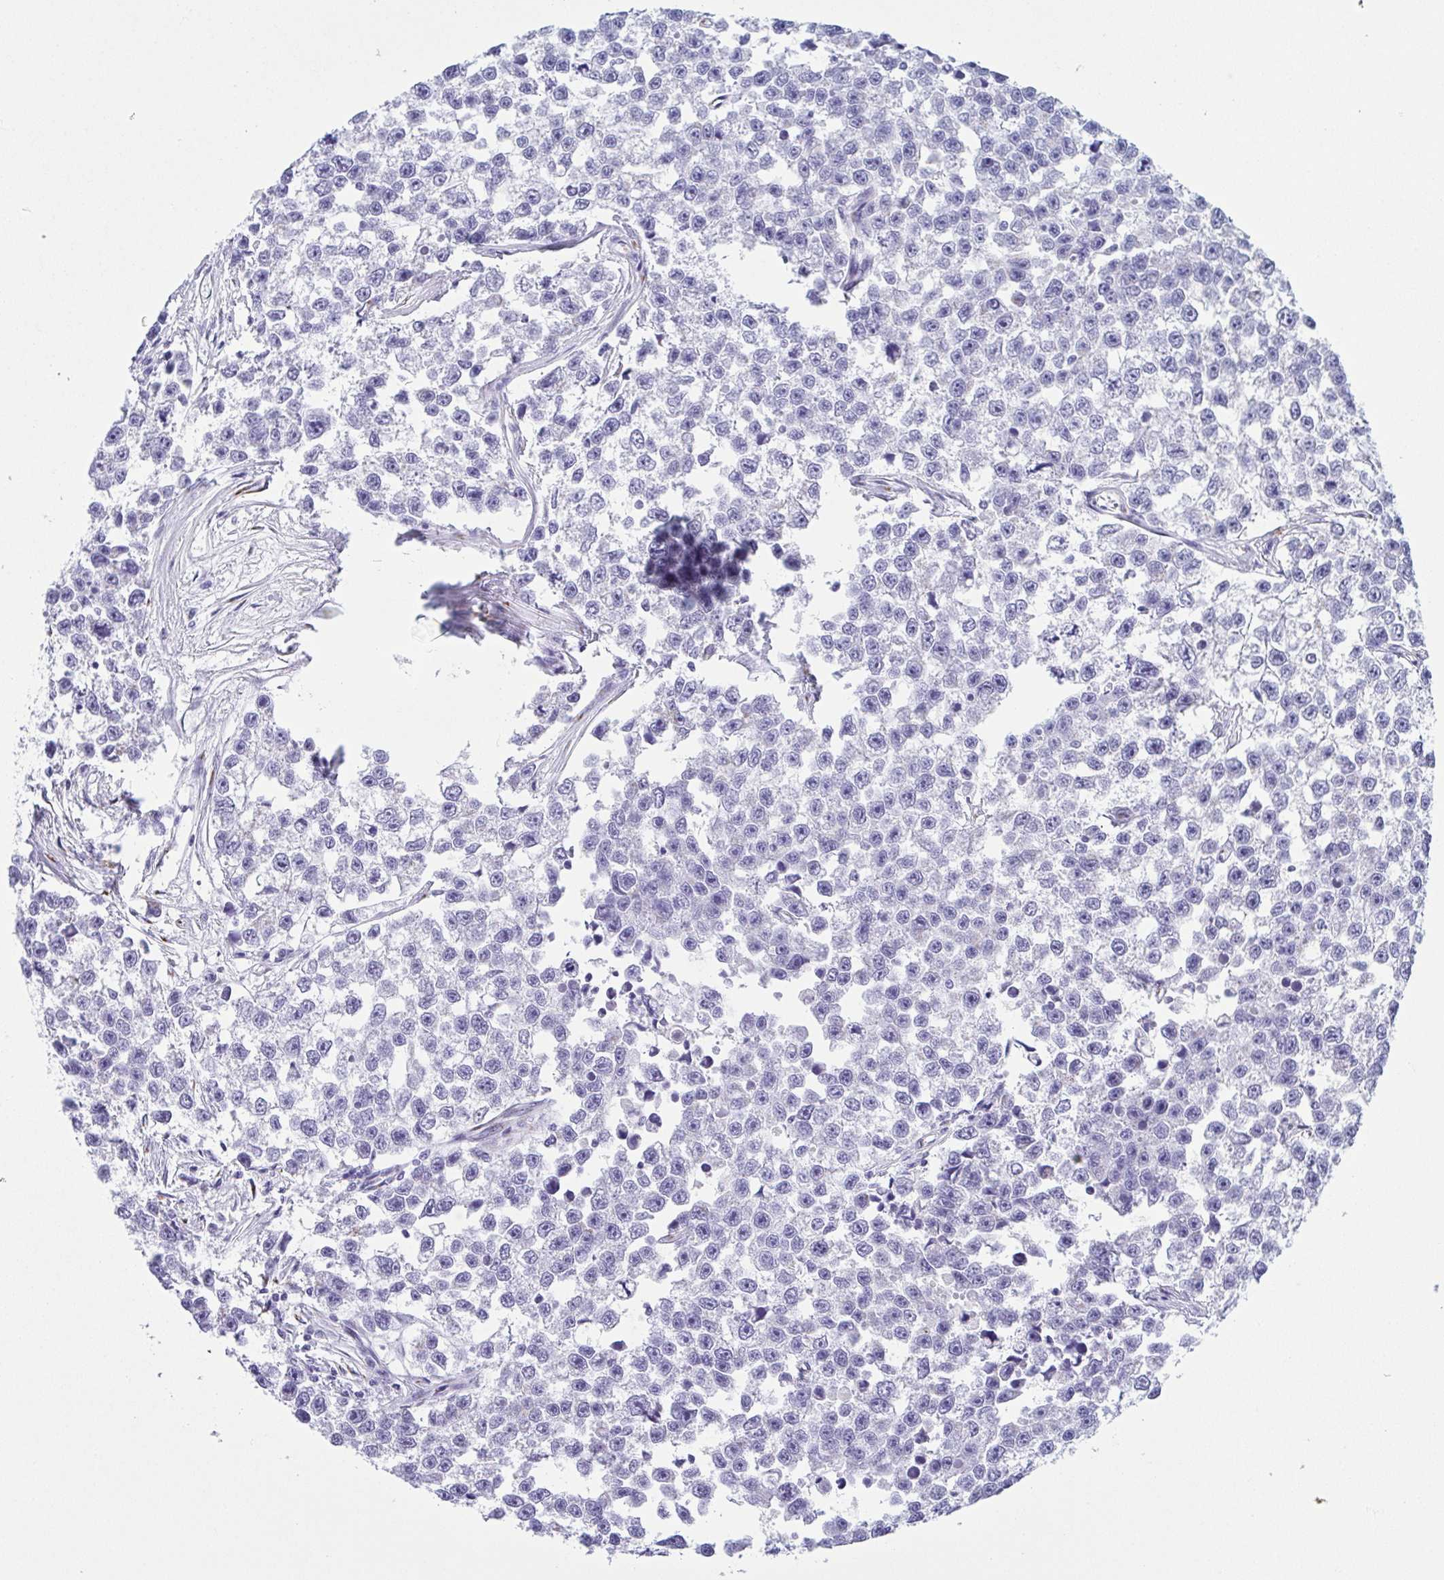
{"staining": {"intensity": "negative", "quantity": "none", "location": "none"}, "tissue": "testis cancer", "cell_type": "Tumor cells", "image_type": "cancer", "snomed": [{"axis": "morphology", "description": "Seminoma, NOS"}, {"axis": "topography", "description": "Testis"}], "caption": "High power microscopy micrograph of an IHC image of testis cancer (seminoma), revealing no significant positivity in tumor cells.", "gene": "SULT1B1", "patient": {"sex": "male", "age": 26}}